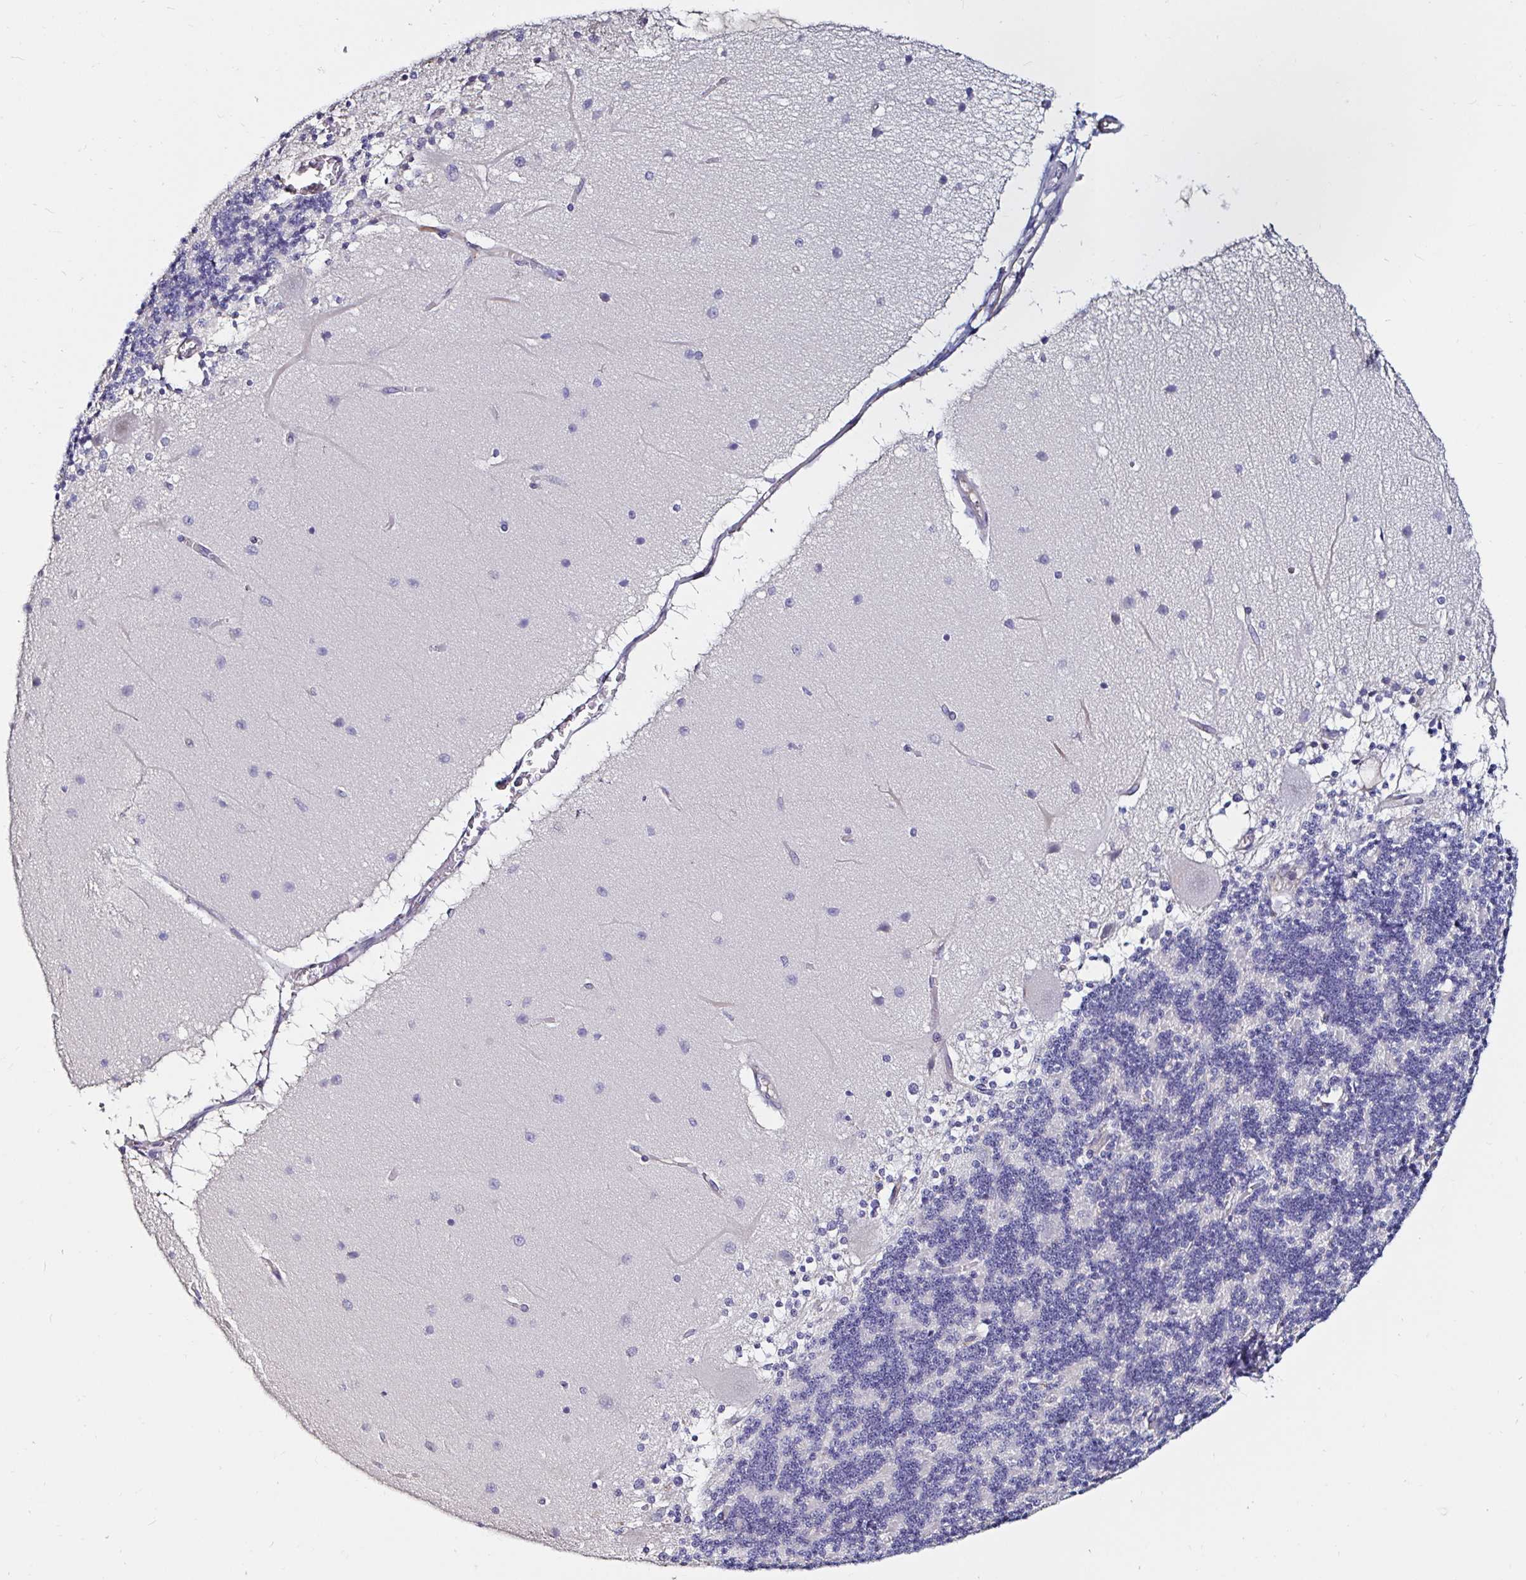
{"staining": {"intensity": "negative", "quantity": "none", "location": "none"}, "tissue": "cerebellum", "cell_type": "Cells in granular layer", "image_type": "normal", "snomed": [{"axis": "morphology", "description": "Normal tissue, NOS"}, {"axis": "topography", "description": "Cerebellum"}], "caption": "Immunohistochemical staining of benign cerebellum exhibits no significant staining in cells in granular layer.", "gene": "RSRP1", "patient": {"sex": "female", "age": 54}}